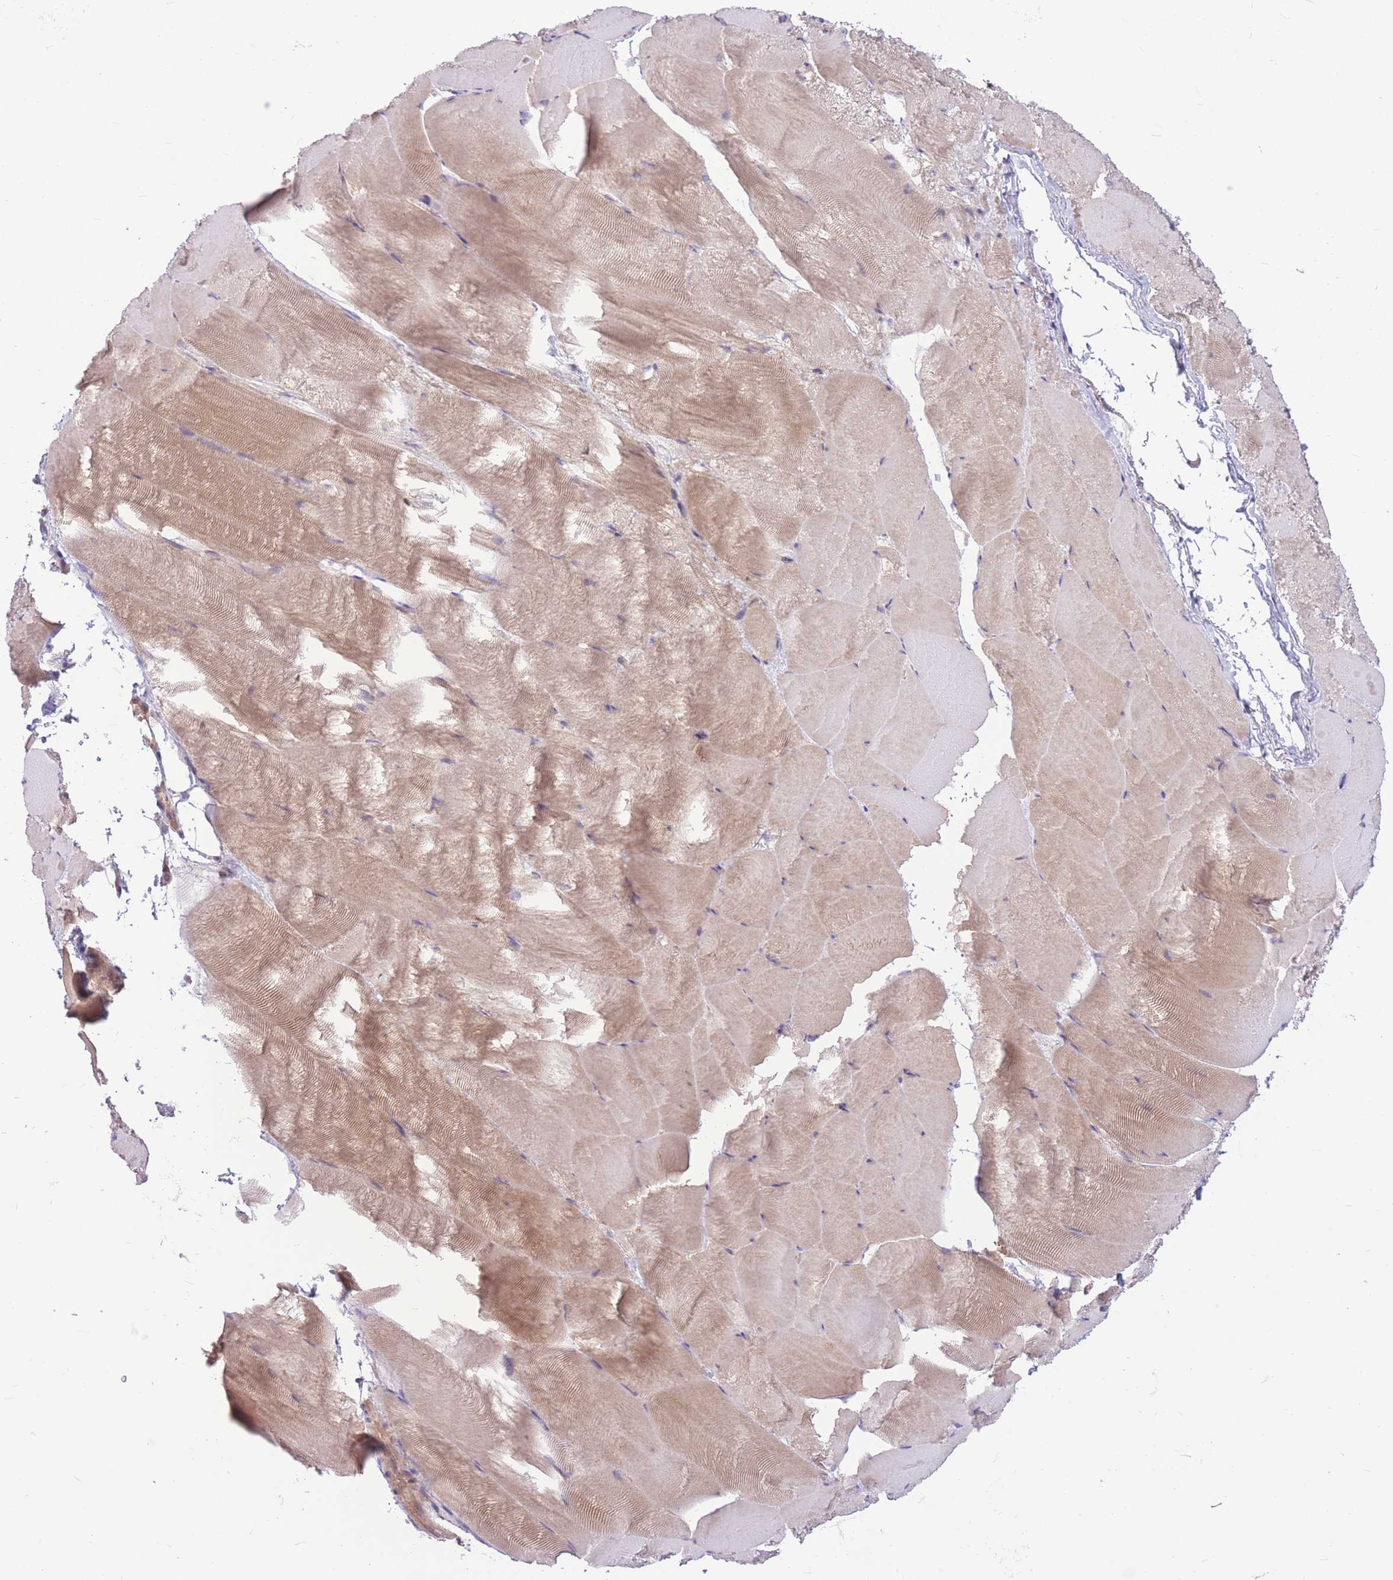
{"staining": {"intensity": "moderate", "quantity": "25%-75%", "location": "cytoplasmic/membranous"}, "tissue": "skeletal muscle", "cell_type": "Myocytes", "image_type": "normal", "snomed": [{"axis": "morphology", "description": "Normal tissue, NOS"}, {"axis": "topography", "description": "Skeletal muscle"}], "caption": "Protein expression analysis of normal human skeletal muscle reveals moderate cytoplasmic/membranous expression in approximately 25%-75% of myocytes. Ihc stains the protein of interest in brown and the nuclei are stained blue.", "gene": "GMNN", "patient": {"sex": "female", "age": 64}}